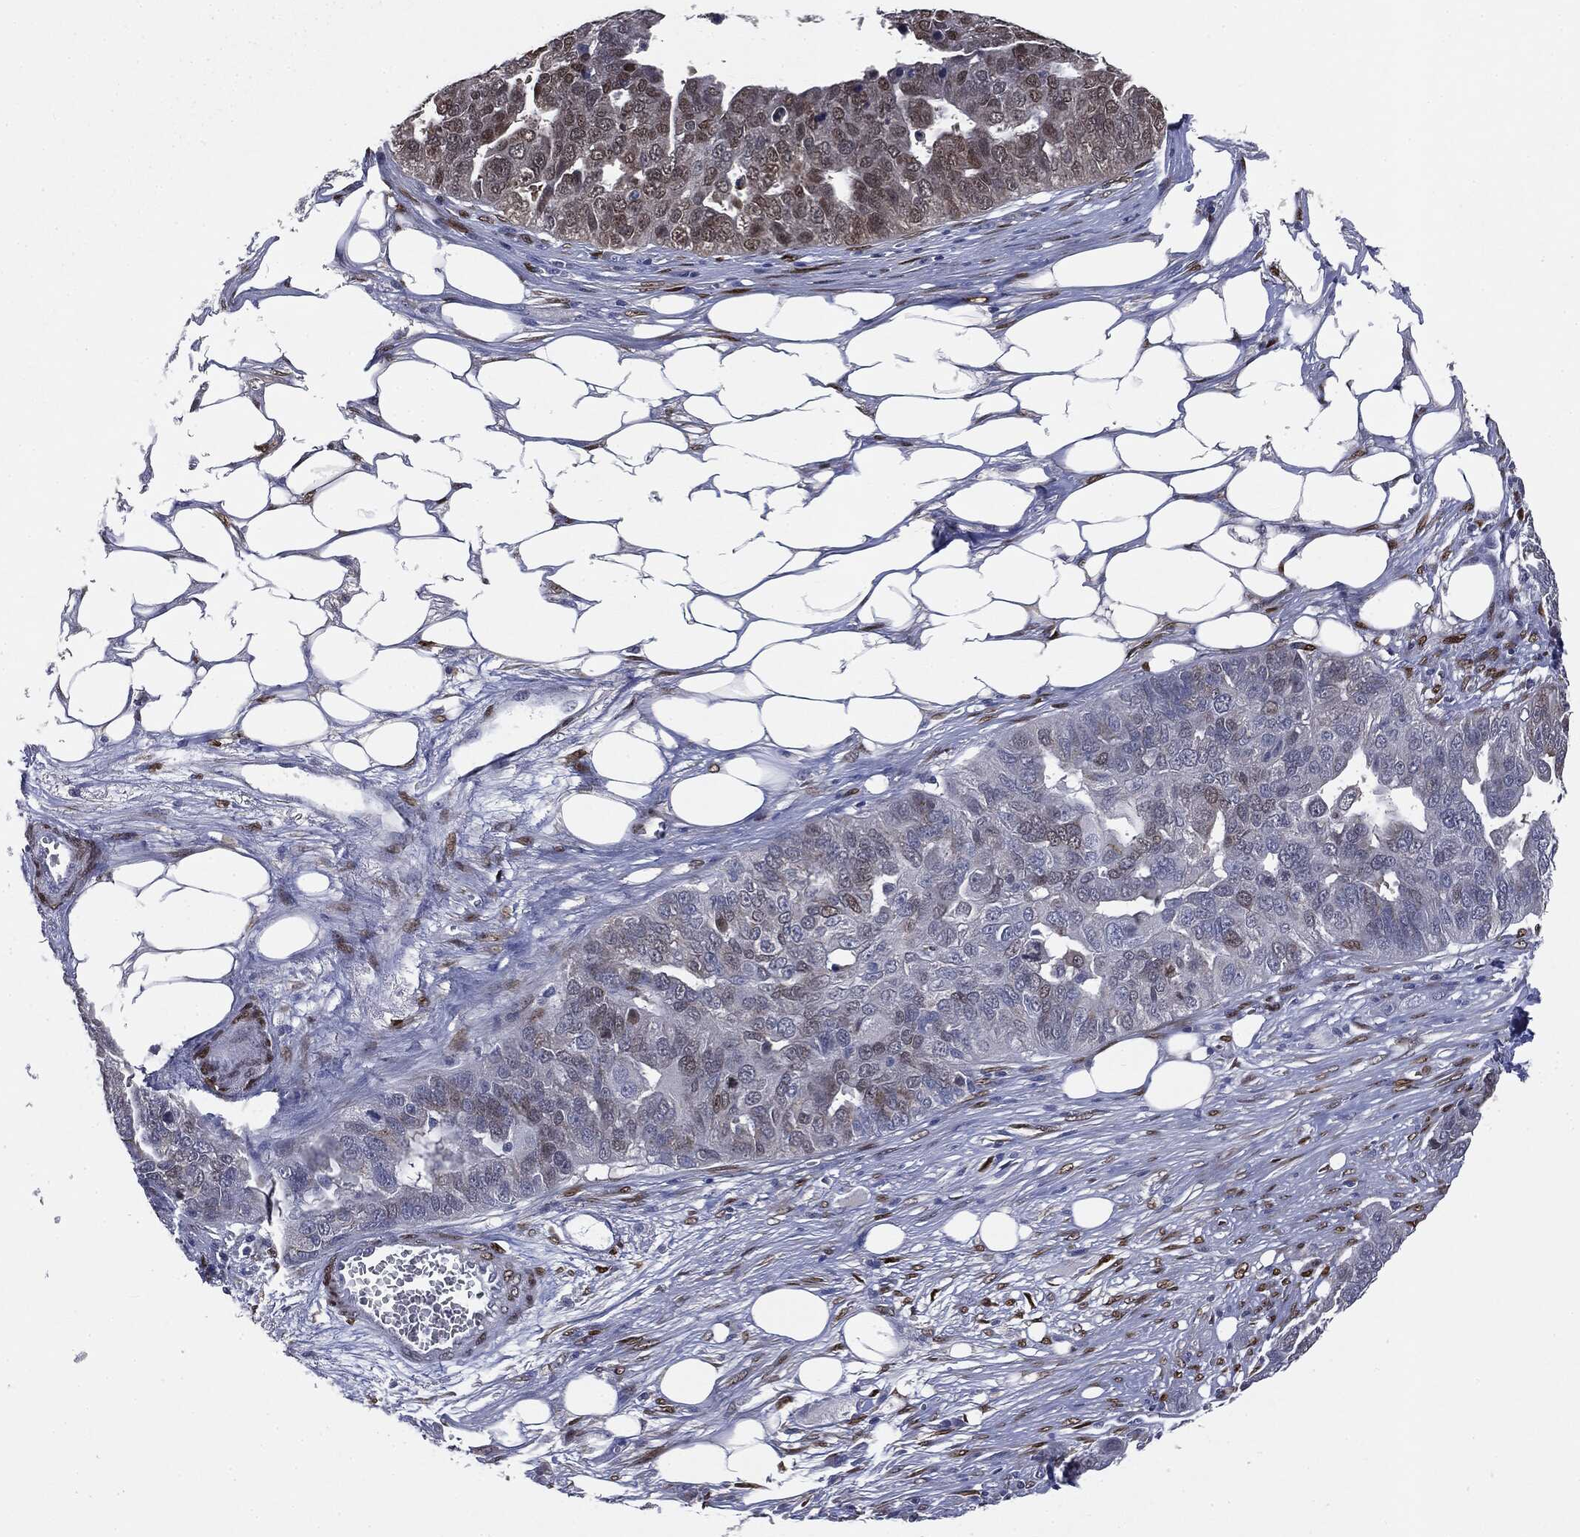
{"staining": {"intensity": "weak", "quantity": "<25%", "location": "nuclear"}, "tissue": "ovarian cancer", "cell_type": "Tumor cells", "image_type": "cancer", "snomed": [{"axis": "morphology", "description": "Carcinoma, endometroid"}, {"axis": "topography", "description": "Soft tissue"}, {"axis": "topography", "description": "Ovary"}], "caption": "Tumor cells show no significant protein positivity in endometroid carcinoma (ovarian).", "gene": "CASD1", "patient": {"sex": "female", "age": 52}}